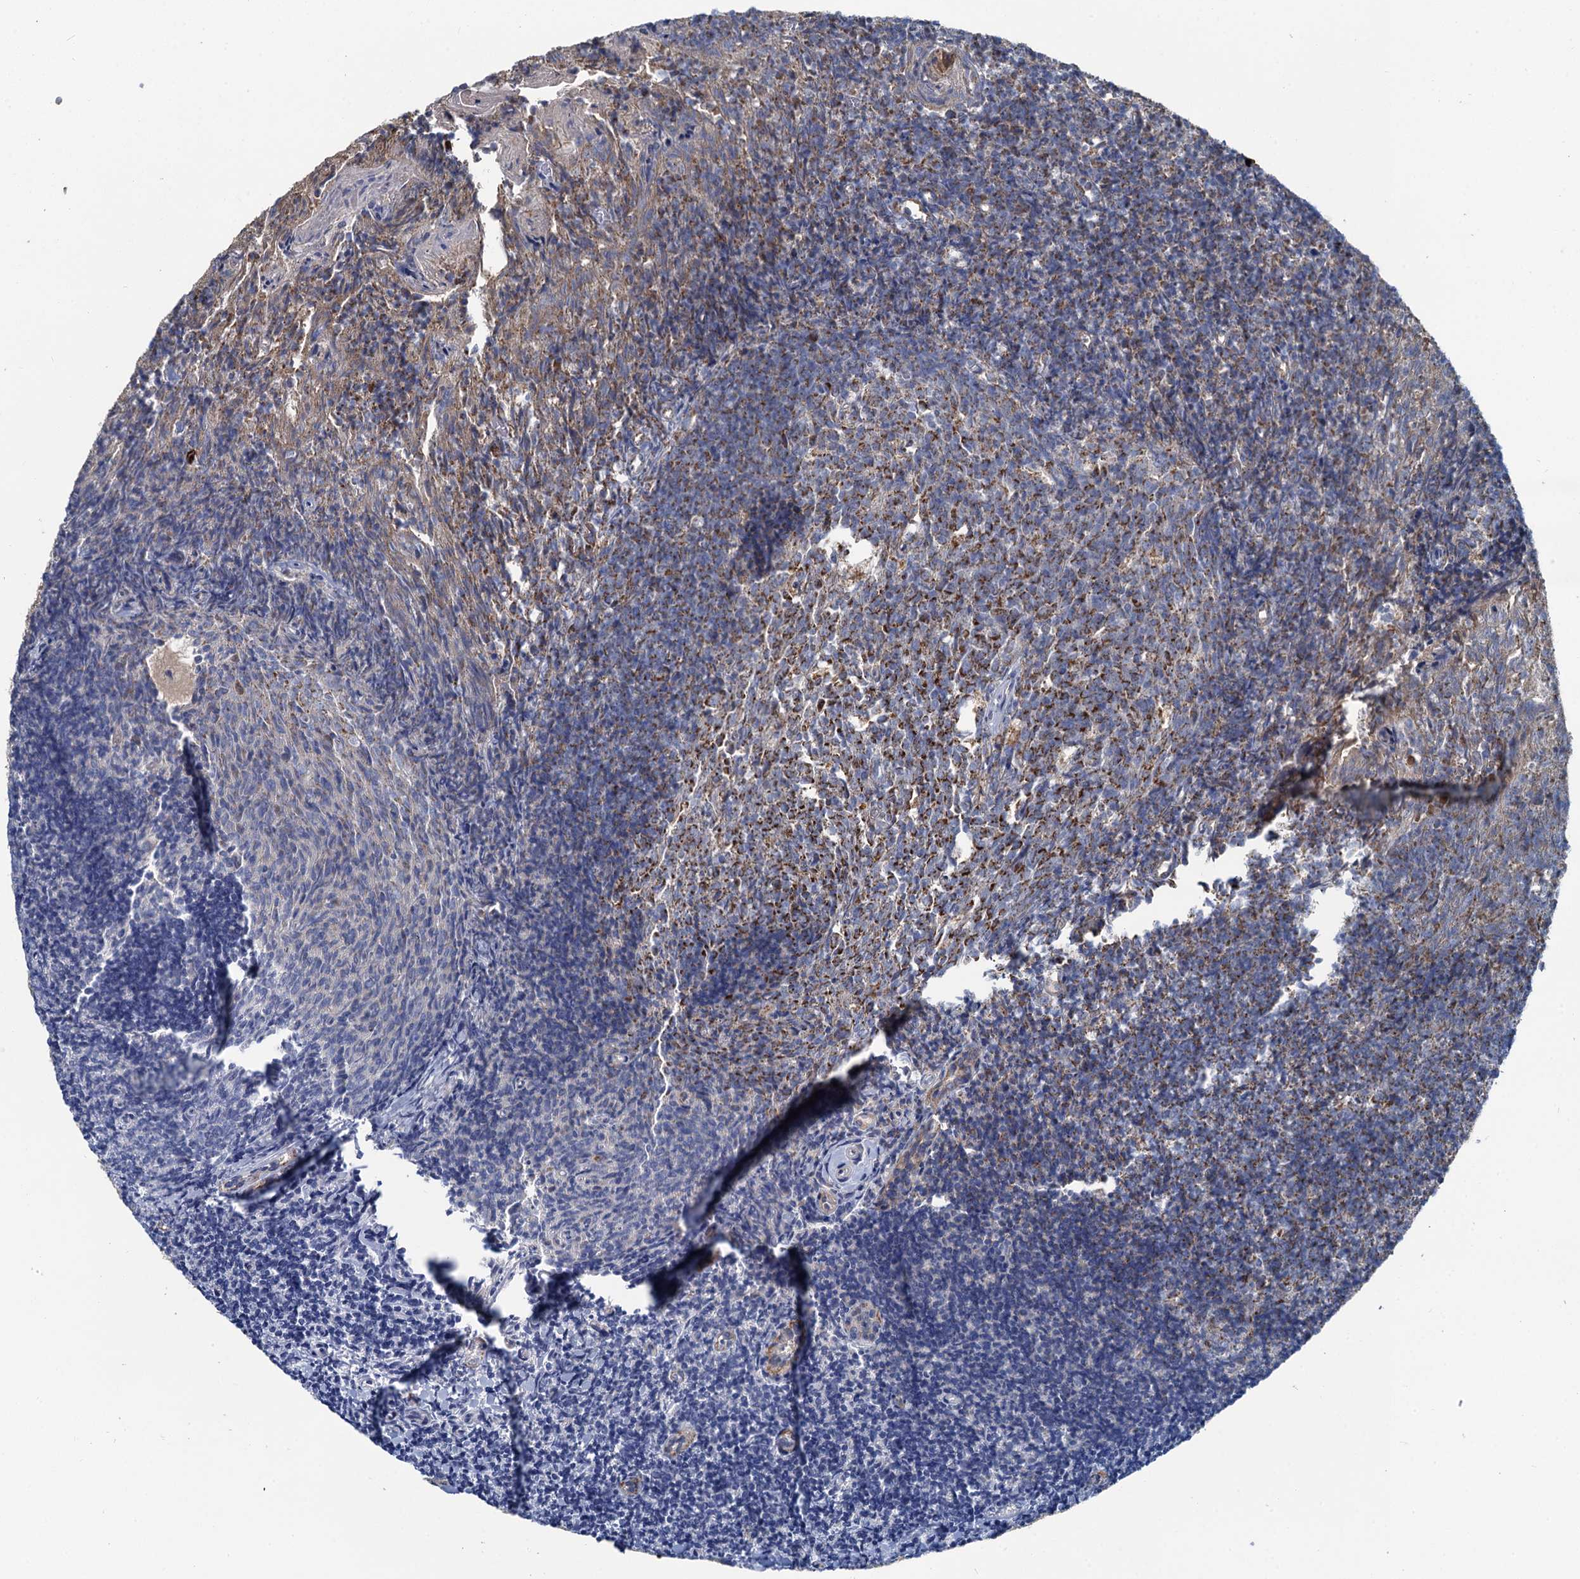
{"staining": {"intensity": "moderate", "quantity": "25%-75%", "location": "cytoplasmic/membranous"}, "tissue": "tonsil", "cell_type": "Germinal center cells", "image_type": "normal", "snomed": [{"axis": "morphology", "description": "Normal tissue, NOS"}, {"axis": "topography", "description": "Tonsil"}], "caption": "Normal tonsil shows moderate cytoplasmic/membranous positivity in approximately 25%-75% of germinal center cells, visualized by immunohistochemistry.", "gene": "METTL4", "patient": {"sex": "female", "age": 10}}